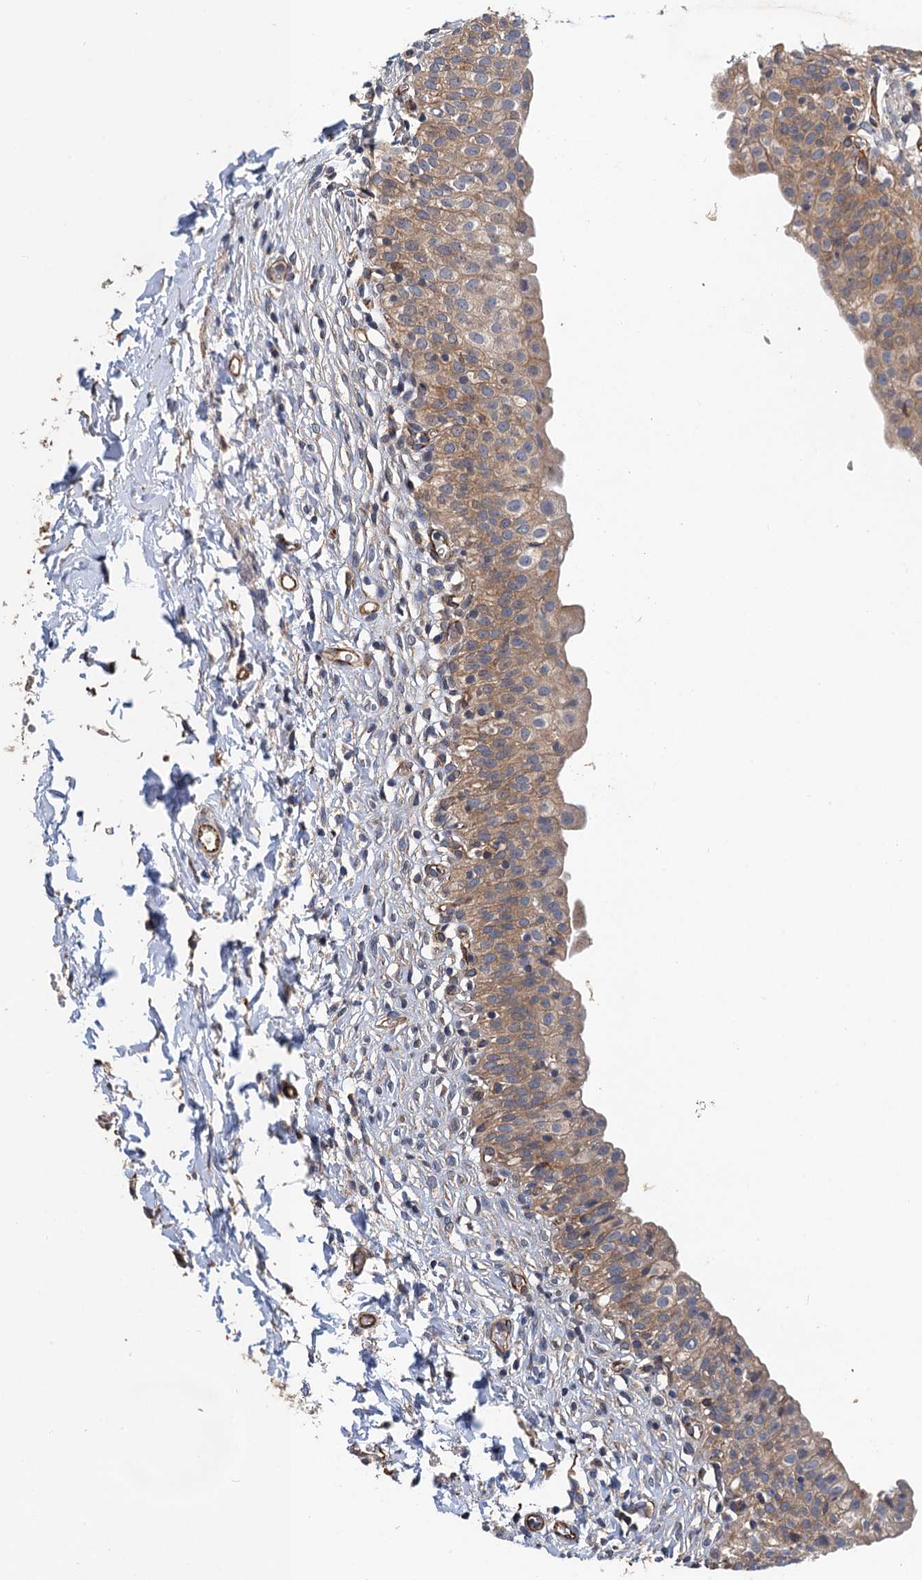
{"staining": {"intensity": "moderate", "quantity": ">75%", "location": "cytoplasmic/membranous"}, "tissue": "urinary bladder", "cell_type": "Urothelial cells", "image_type": "normal", "snomed": [{"axis": "morphology", "description": "Normal tissue, NOS"}, {"axis": "topography", "description": "Urinary bladder"}], "caption": "High-power microscopy captured an IHC photomicrograph of benign urinary bladder, revealing moderate cytoplasmic/membranous positivity in approximately >75% of urothelial cells.", "gene": "PJA2", "patient": {"sex": "male", "age": 55}}